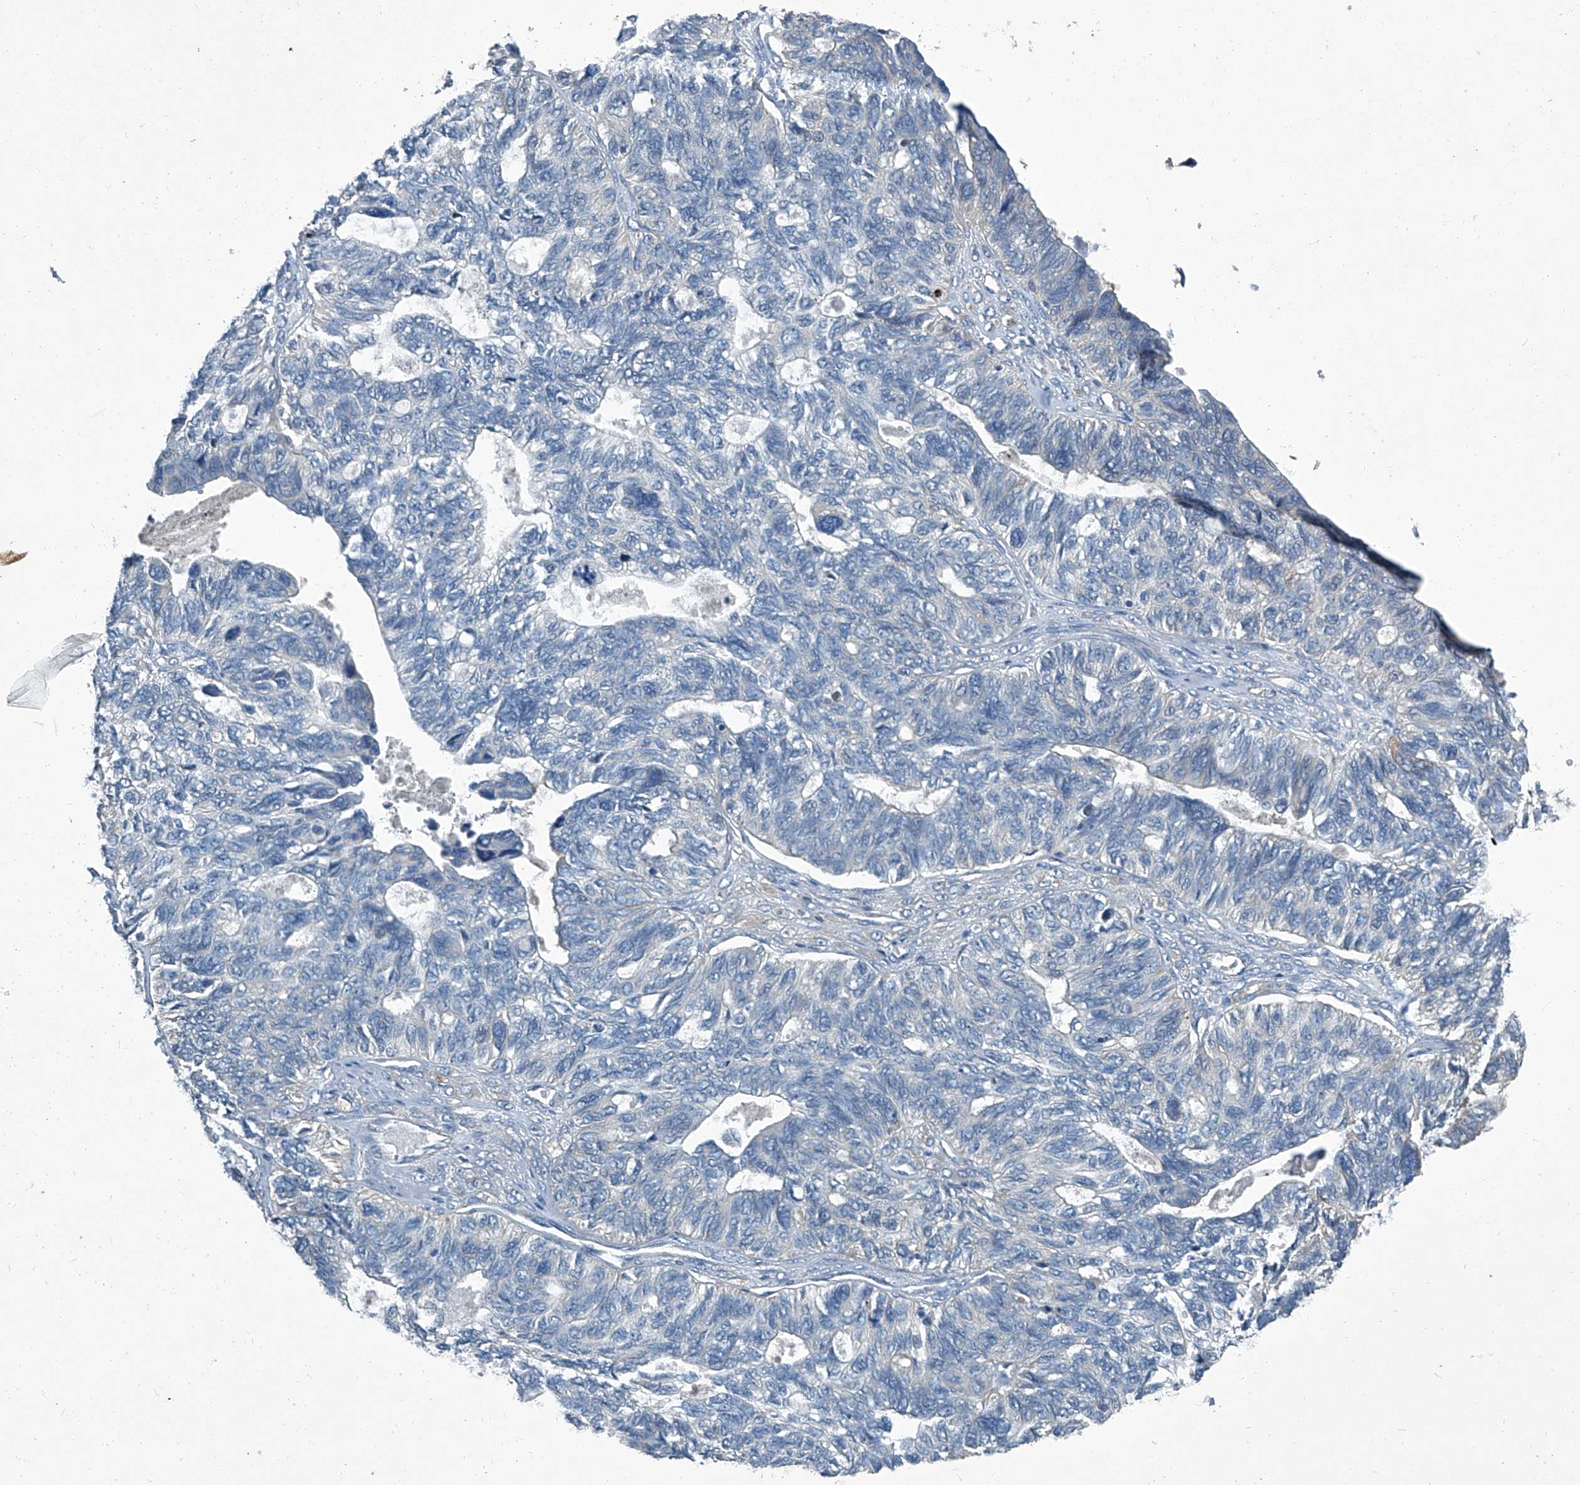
{"staining": {"intensity": "negative", "quantity": "none", "location": "none"}, "tissue": "ovarian cancer", "cell_type": "Tumor cells", "image_type": "cancer", "snomed": [{"axis": "morphology", "description": "Cystadenocarcinoma, serous, NOS"}, {"axis": "topography", "description": "Ovary"}], "caption": "This image is of serous cystadenocarcinoma (ovarian) stained with immunohistochemistry to label a protein in brown with the nuclei are counter-stained blue. There is no positivity in tumor cells.", "gene": "SLC26A11", "patient": {"sex": "female", "age": 79}}